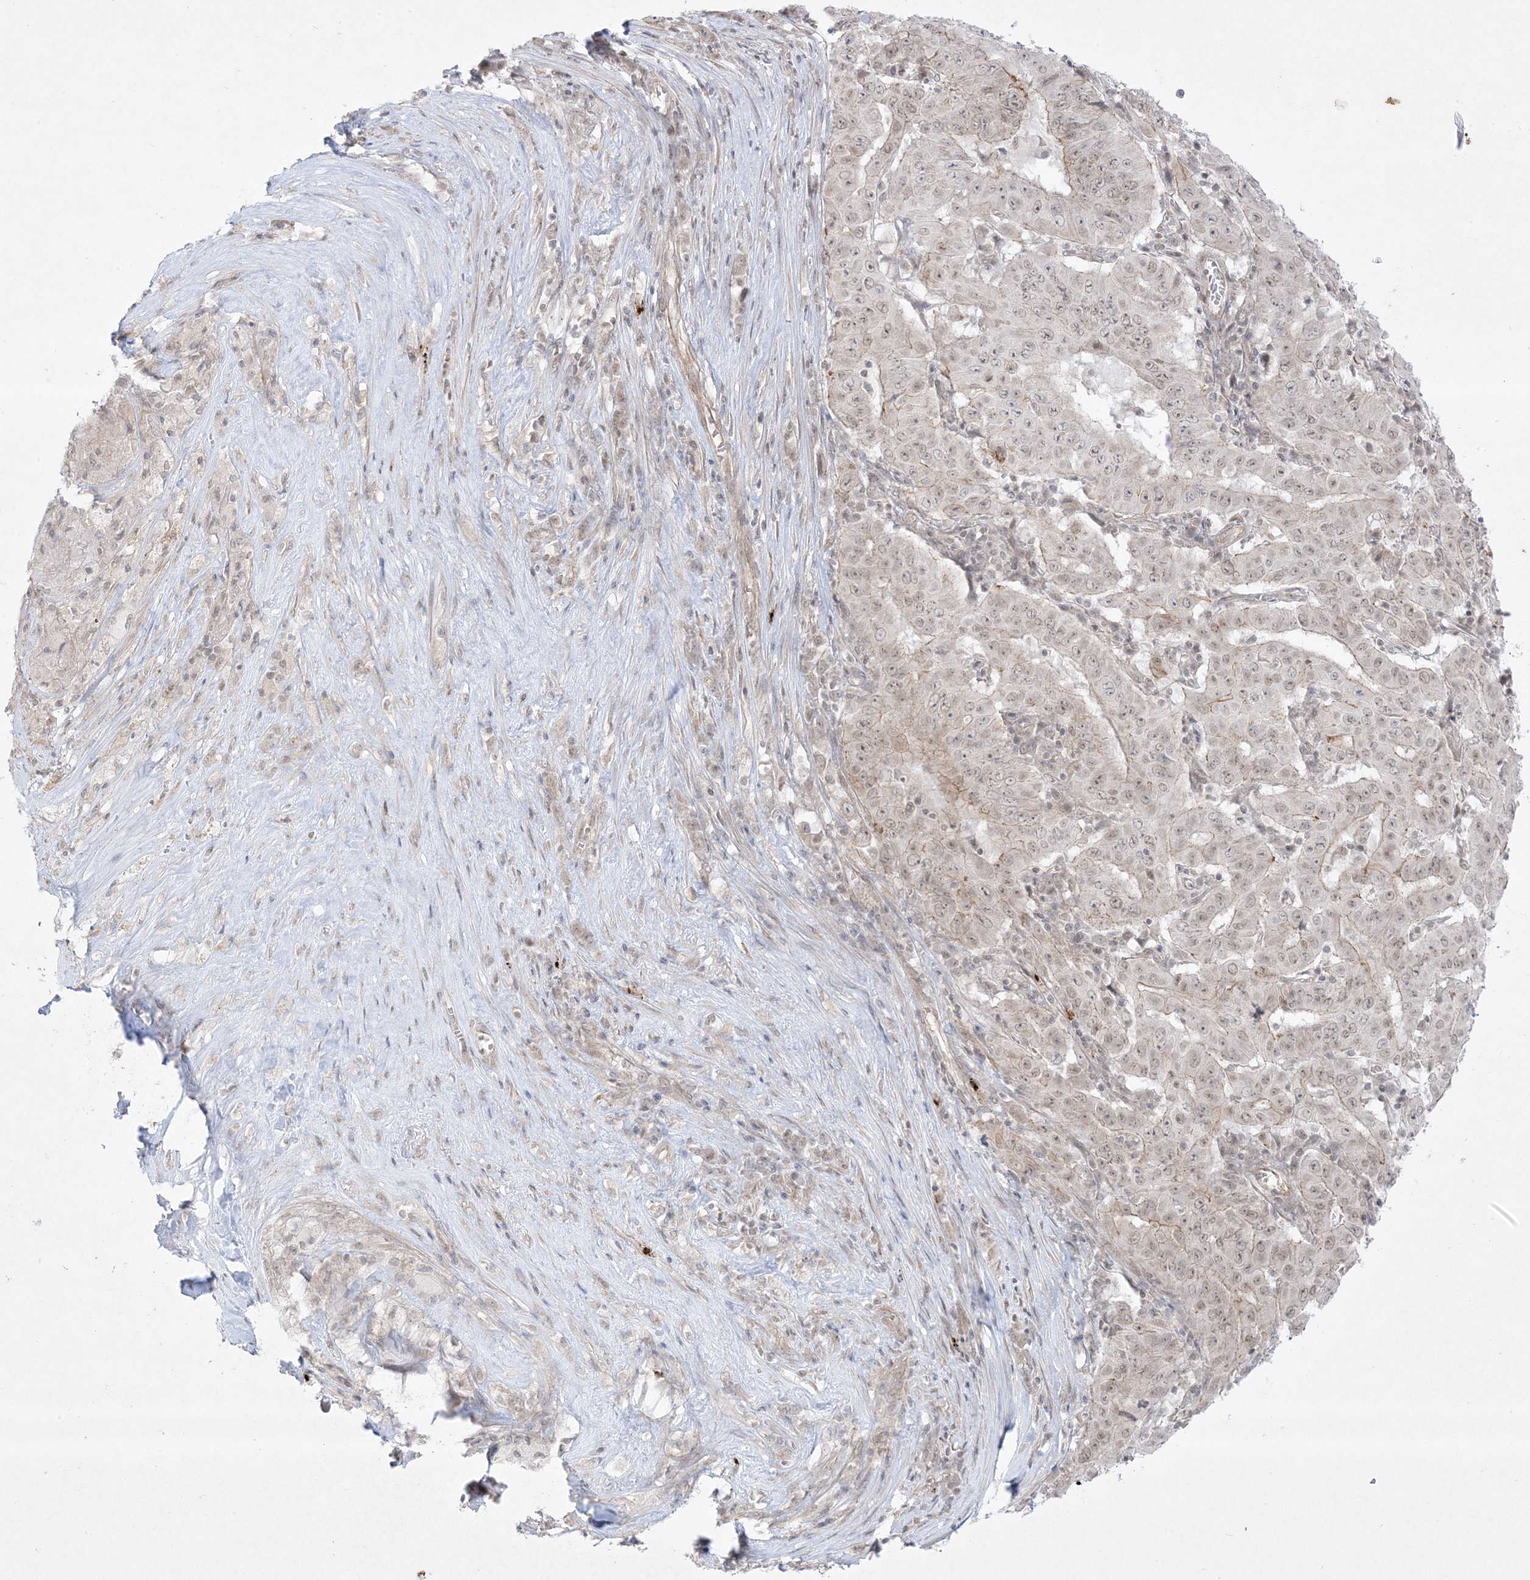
{"staining": {"intensity": "weak", "quantity": ">75%", "location": "nuclear"}, "tissue": "pancreatic cancer", "cell_type": "Tumor cells", "image_type": "cancer", "snomed": [{"axis": "morphology", "description": "Adenocarcinoma, NOS"}, {"axis": "topography", "description": "Pancreas"}], "caption": "This is a photomicrograph of immunohistochemistry staining of pancreatic cancer (adenocarcinoma), which shows weak staining in the nuclear of tumor cells.", "gene": "PTK6", "patient": {"sex": "male", "age": 63}}